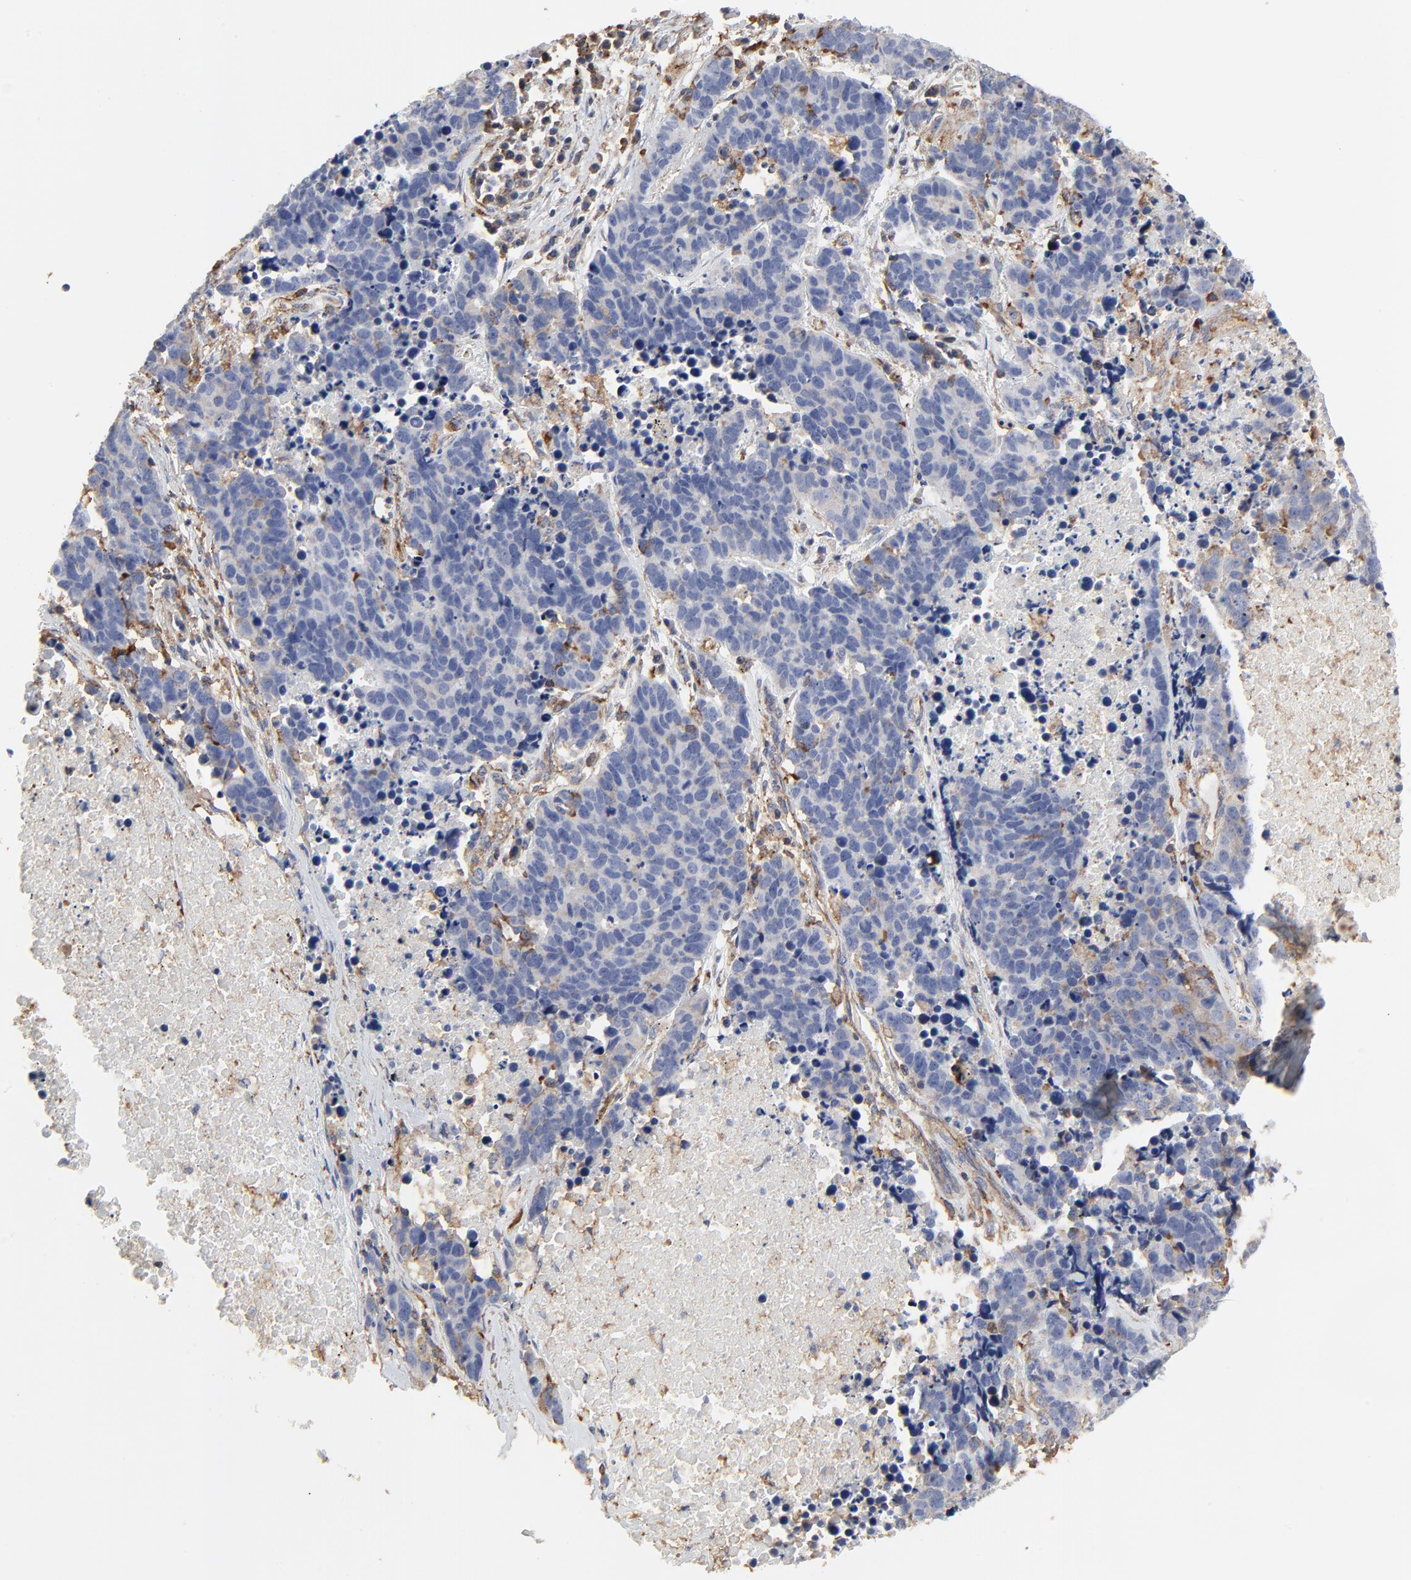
{"staining": {"intensity": "weak", "quantity": "<25%", "location": "cytoplasmic/membranous"}, "tissue": "lung cancer", "cell_type": "Tumor cells", "image_type": "cancer", "snomed": [{"axis": "morphology", "description": "Carcinoid, malignant, NOS"}, {"axis": "topography", "description": "Lung"}], "caption": "IHC histopathology image of lung carcinoid (malignant) stained for a protein (brown), which displays no staining in tumor cells.", "gene": "NXF3", "patient": {"sex": "male", "age": 60}}